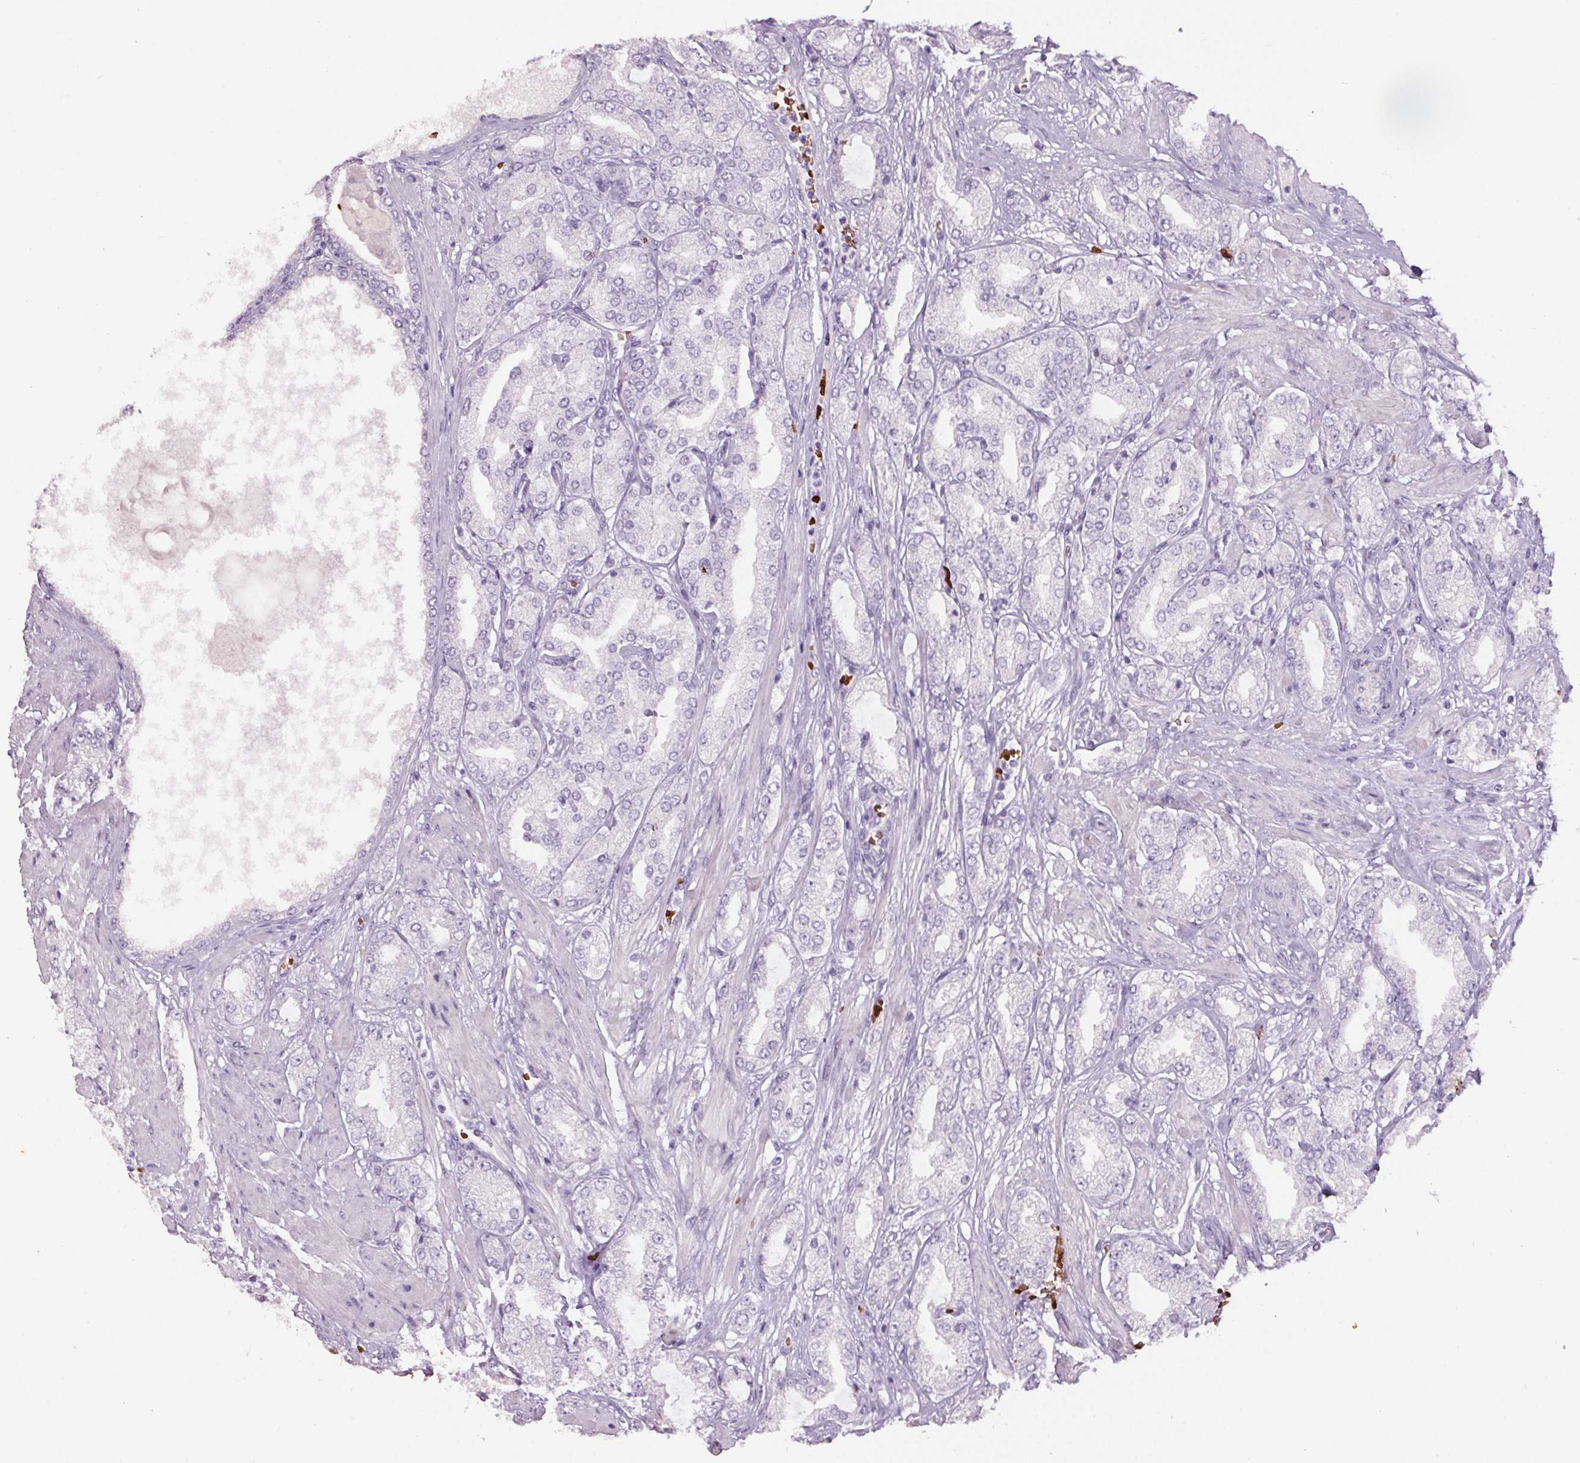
{"staining": {"intensity": "negative", "quantity": "none", "location": "none"}, "tissue": "prostate cancer", "cell_type": "Tumor cells", "image_type": "cancer", "snomed": [{"axis": "morphology", "description": "Adenocarcinoma, High grade"}, {"axis": "topography", "description": "Prostate"}], "caption": "Tumor cells show no significant protein staining in prostate cancer.", "gene": "HBQ1", "patient": {"sex": "male", "age": 68}}